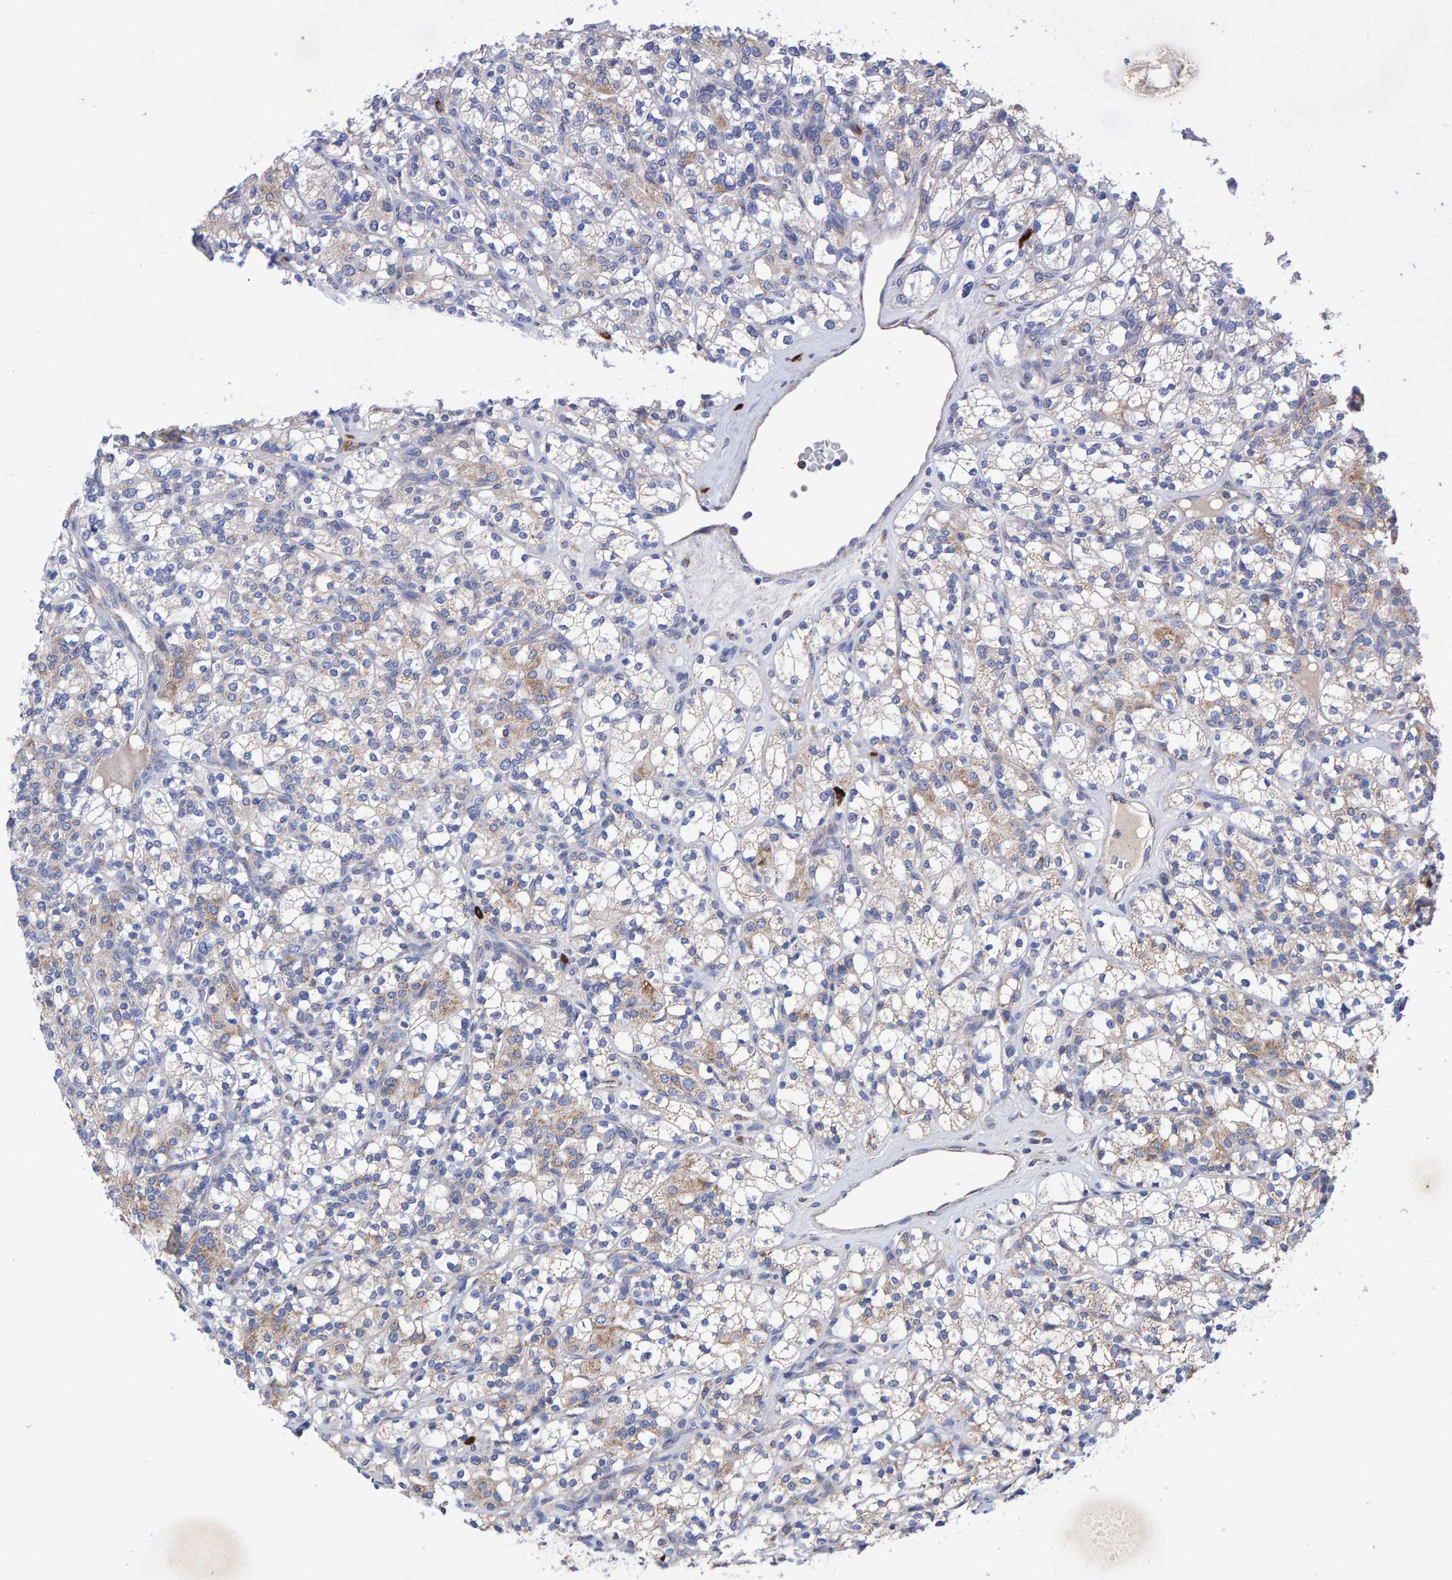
{"staining": {"intensity": "weak", "quantity": "<25%", "location": "cytoplasmic/membranous"}, "tissue": "renal cancer", "cell_type": "Tumor cells", "image_type": "cancer", "snomed": [{"axis": "morphology", "description": "Adenocarcinoma, NOS"}, {"axis": "topography", "description": "Kidney"}], "caption": "Photomicrograph shows no significant protein expression in tumor cells of adenocarcinoma (renal). (DAB IHC, high magnification).", "gene": "EFR3A", "patient": {"sex": "male", "age": 77}}